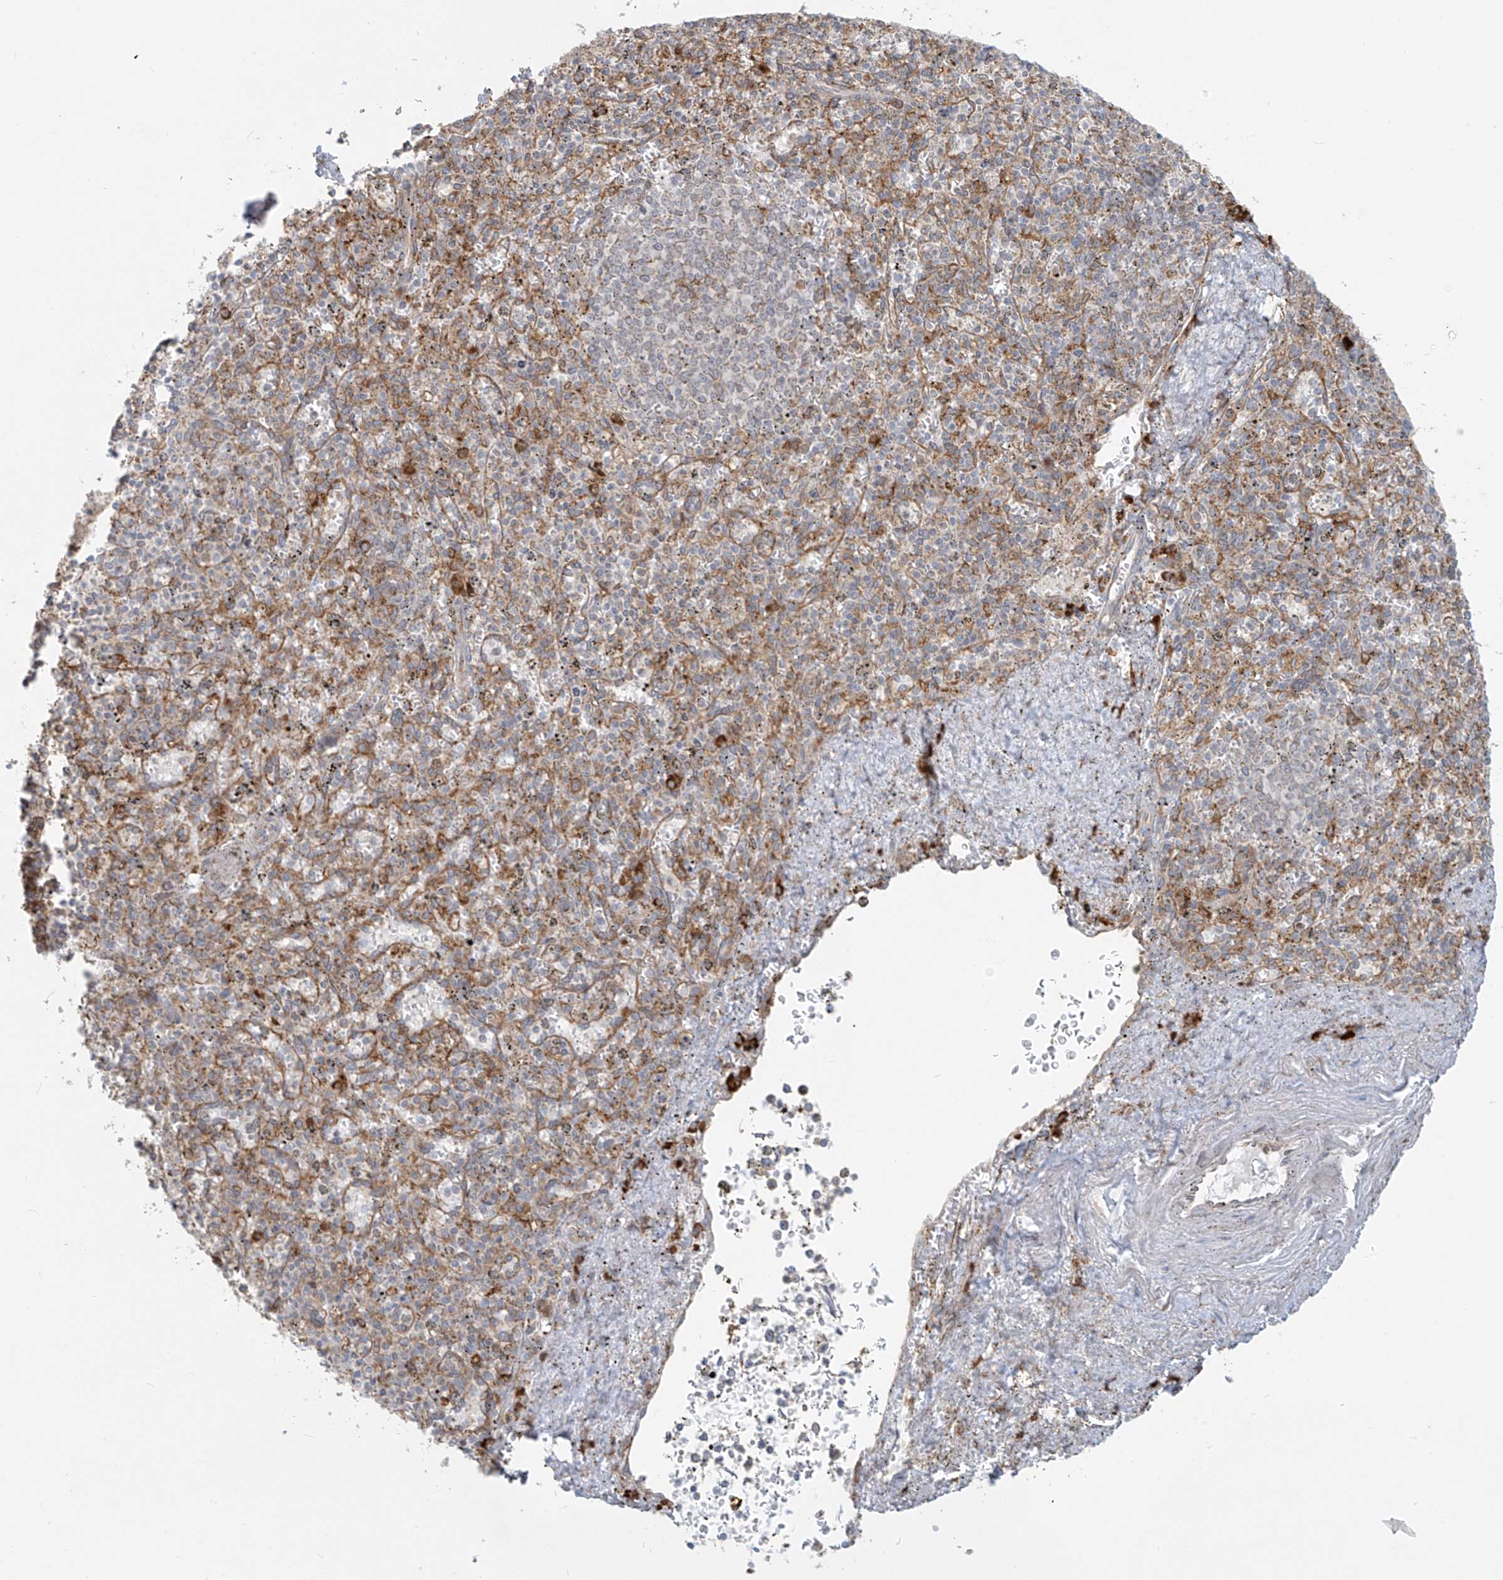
{"staining": {"intensity": "moderate", "quantity": "<25%", "location": "cytoplasmic/membranous"}, "tissue": "spleen", "cell_type": "Cells in red pulp", "image_type": "normal", "snomed": [{"axis": "morphology", "description": "Normal tissue, NOS"}, {"axis": "topography", "description": "Spleen"}], "caption": "Human spleen stained for a protein (brown) exhibits moderate cytoplasmic/membranous positive staining in about <25% of cells in red pulp.", "gene": "KATNIP", "patient": {"sex": "male", "age": 72}}